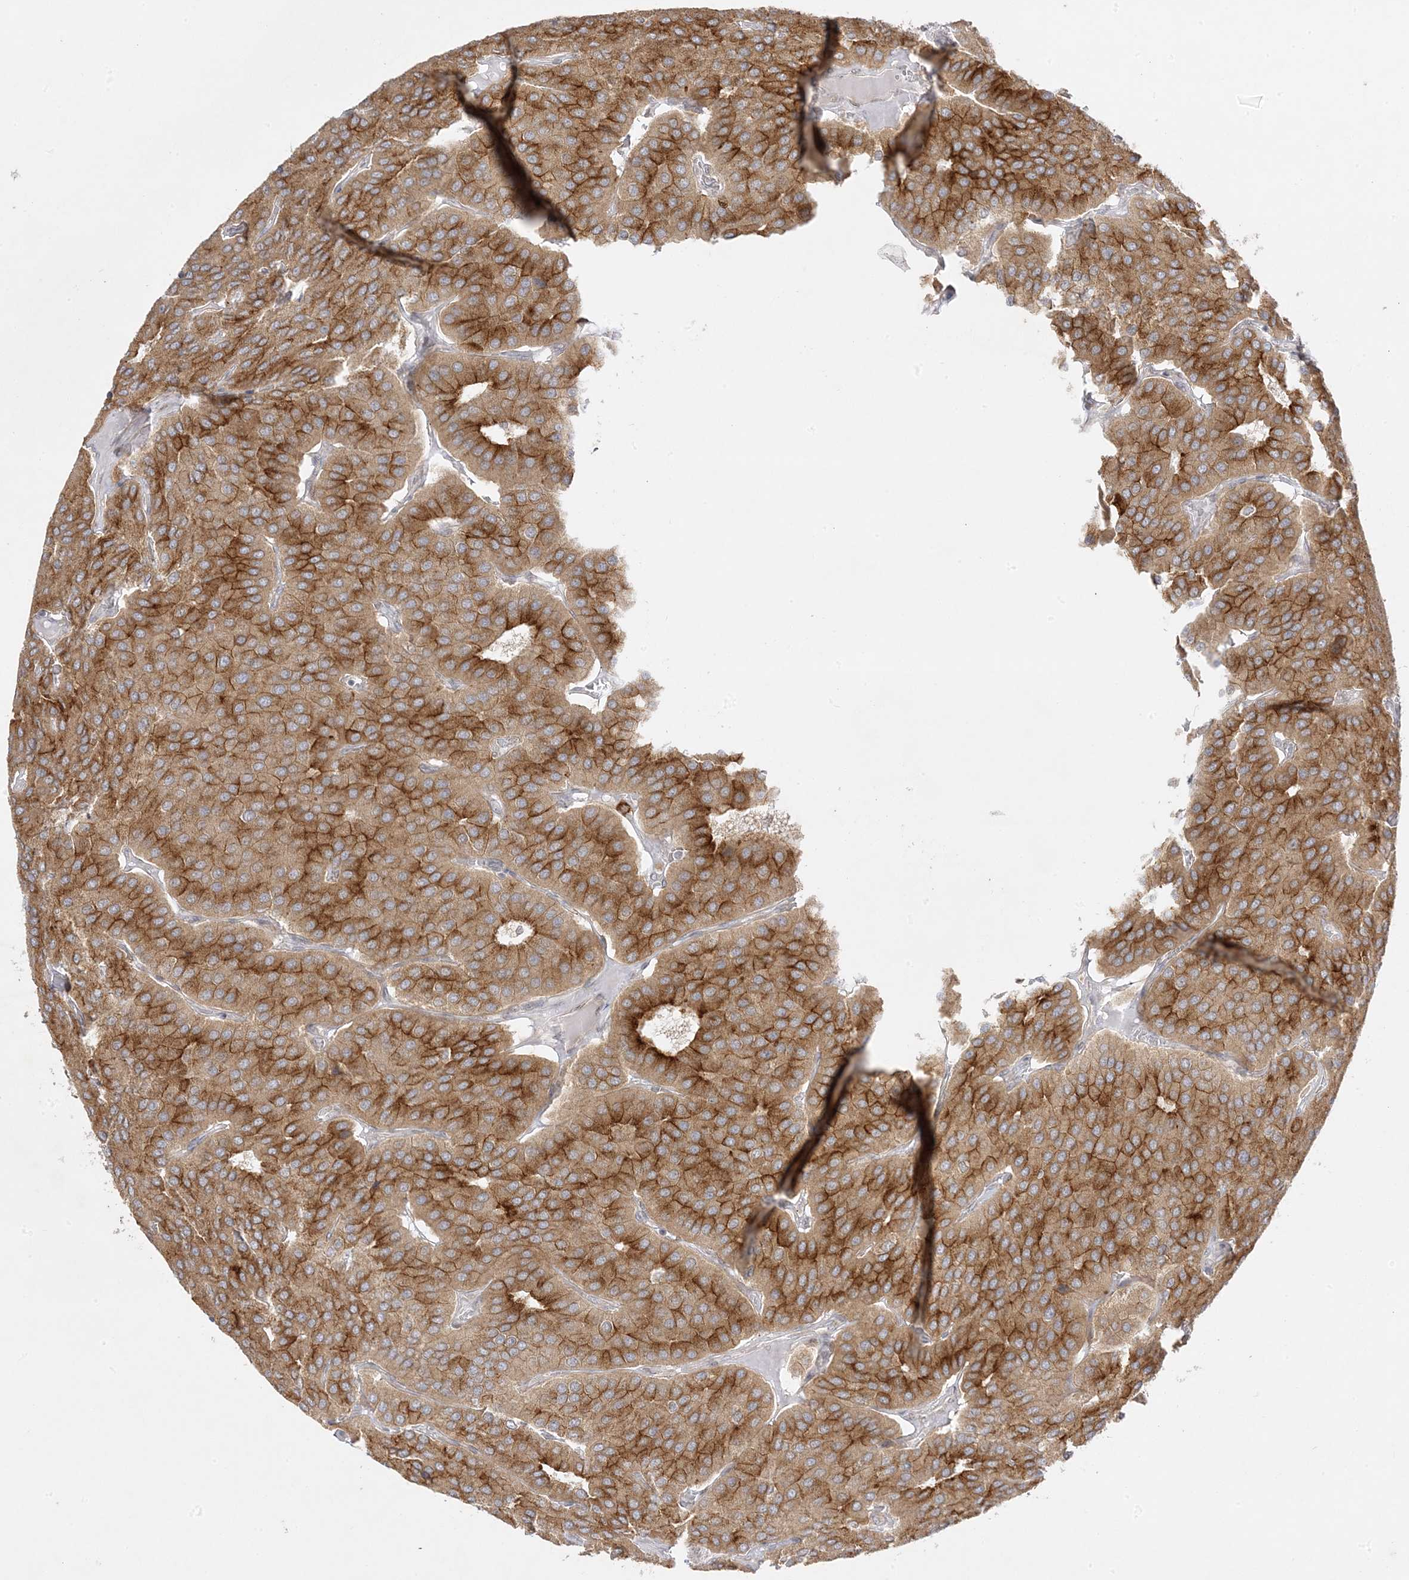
{"staining": {"intensity": "moderate", "quantity": ">75%", "location": "cytoplasmic/membranous"}, "tissue": "parathyroid gland", "cell_type": "Glandular cells", "image_type": "normal", "snomed": [{"axis": "morphology", "description": "Normal tissue, NOS"}, {"axis": "morphology", "description": "Adenoma, NOS"}, {"axis": "topography", "description": "Parathyroid gland"}], "caption": "A medium amount of moderate cytoplasmic/membranous staining is appreciated in approximately >75% of glandular cells in unremarkable parathyroid gland.", "gene": "C2CD2", "patient": {"sex": "female", "age": 86}}